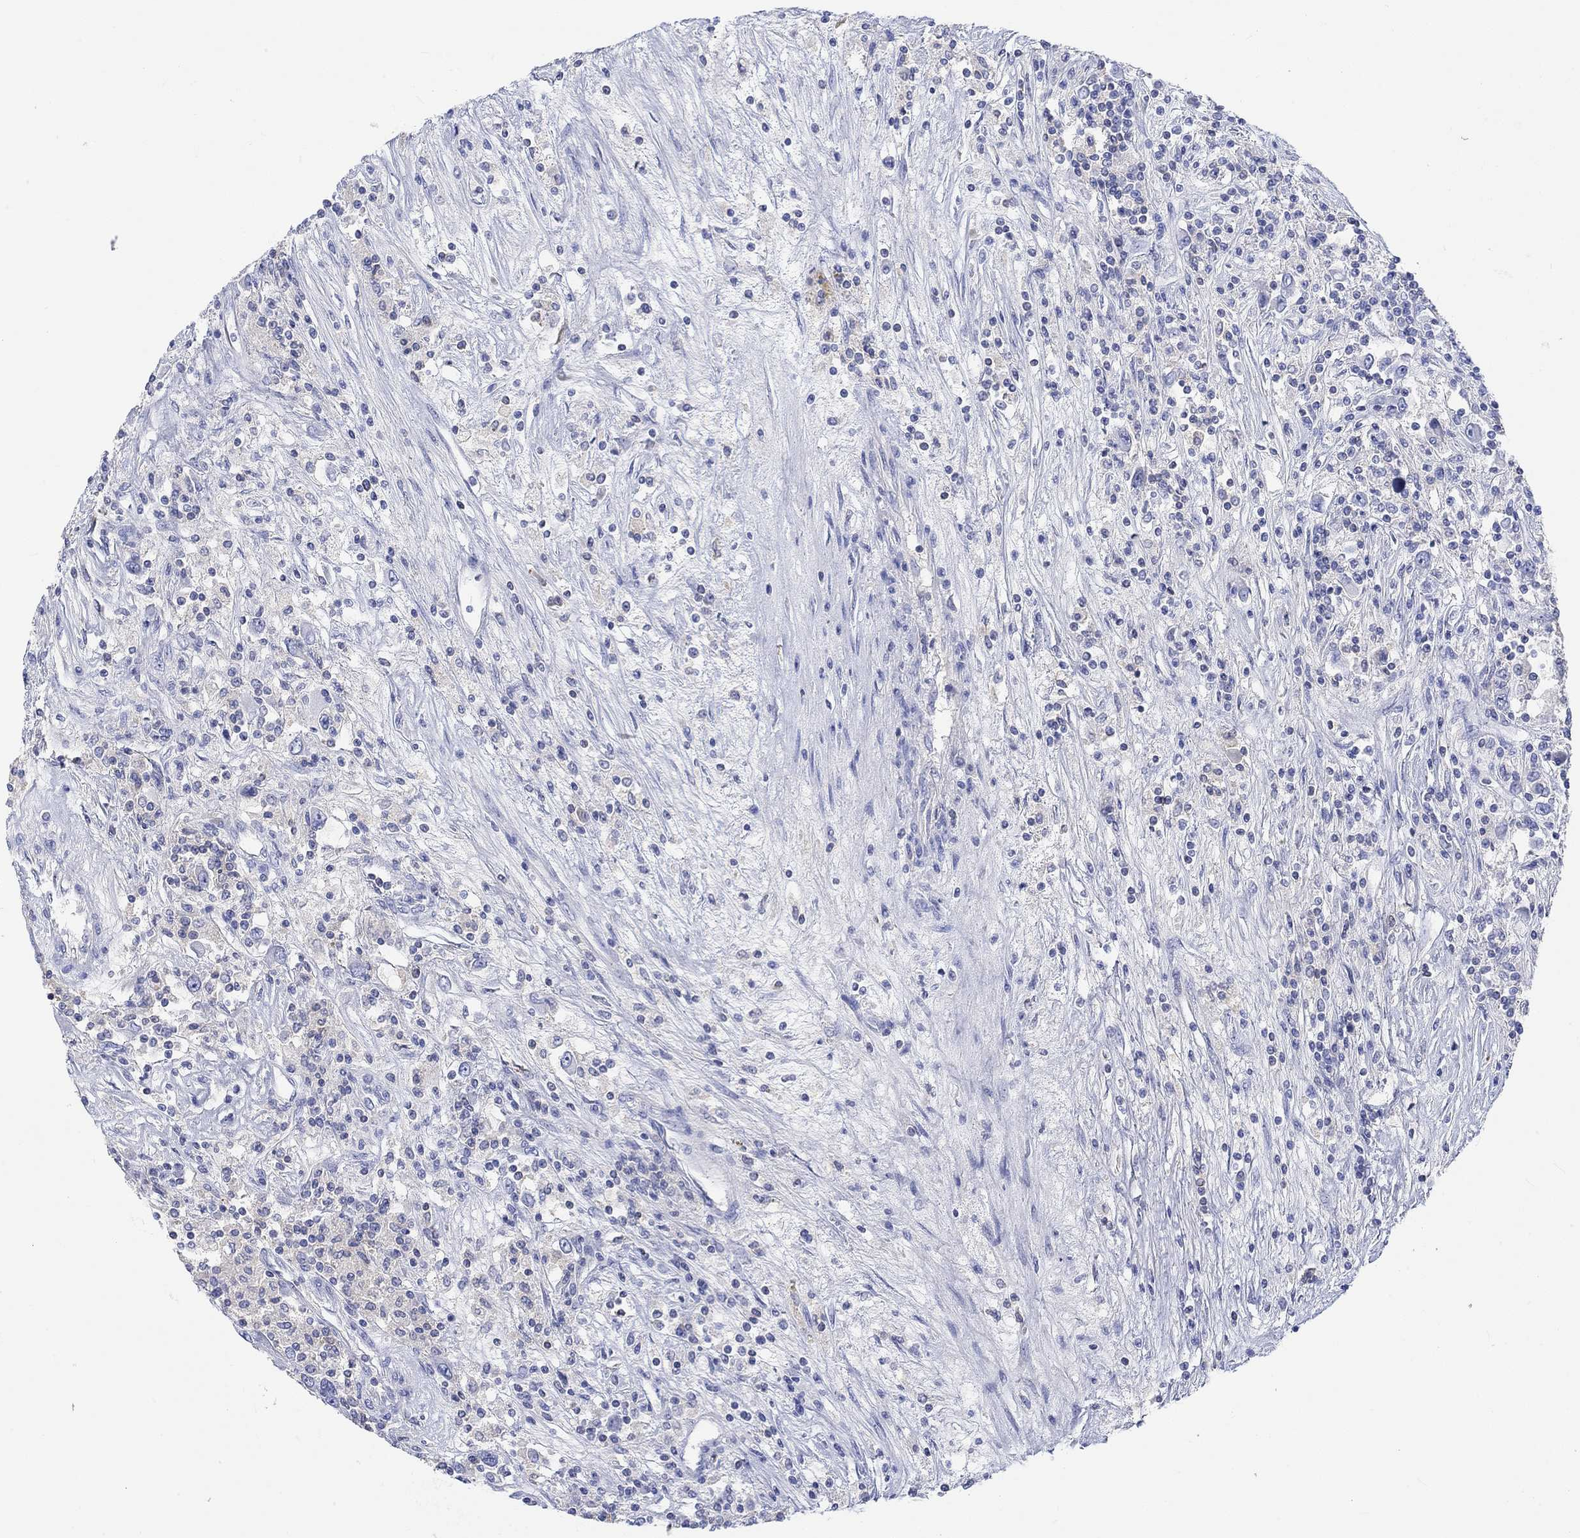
{"staining": {"intensity": "negative", "quantity": "none", "location": "none"}, "tissue": "renal cancer", "cell_type": "Tumor cells", "image_type": "cancer", "snomed": [{"axis": "morphology", "description": "Adenocarcinoma, NOS"}, {"axis": "topography", "description": "Kidney"}], "caption": "There is no significant expression in tumor cells of renal cancer.", "gene": "GCM1", "patient": {"sex": "female", "age": 67}}